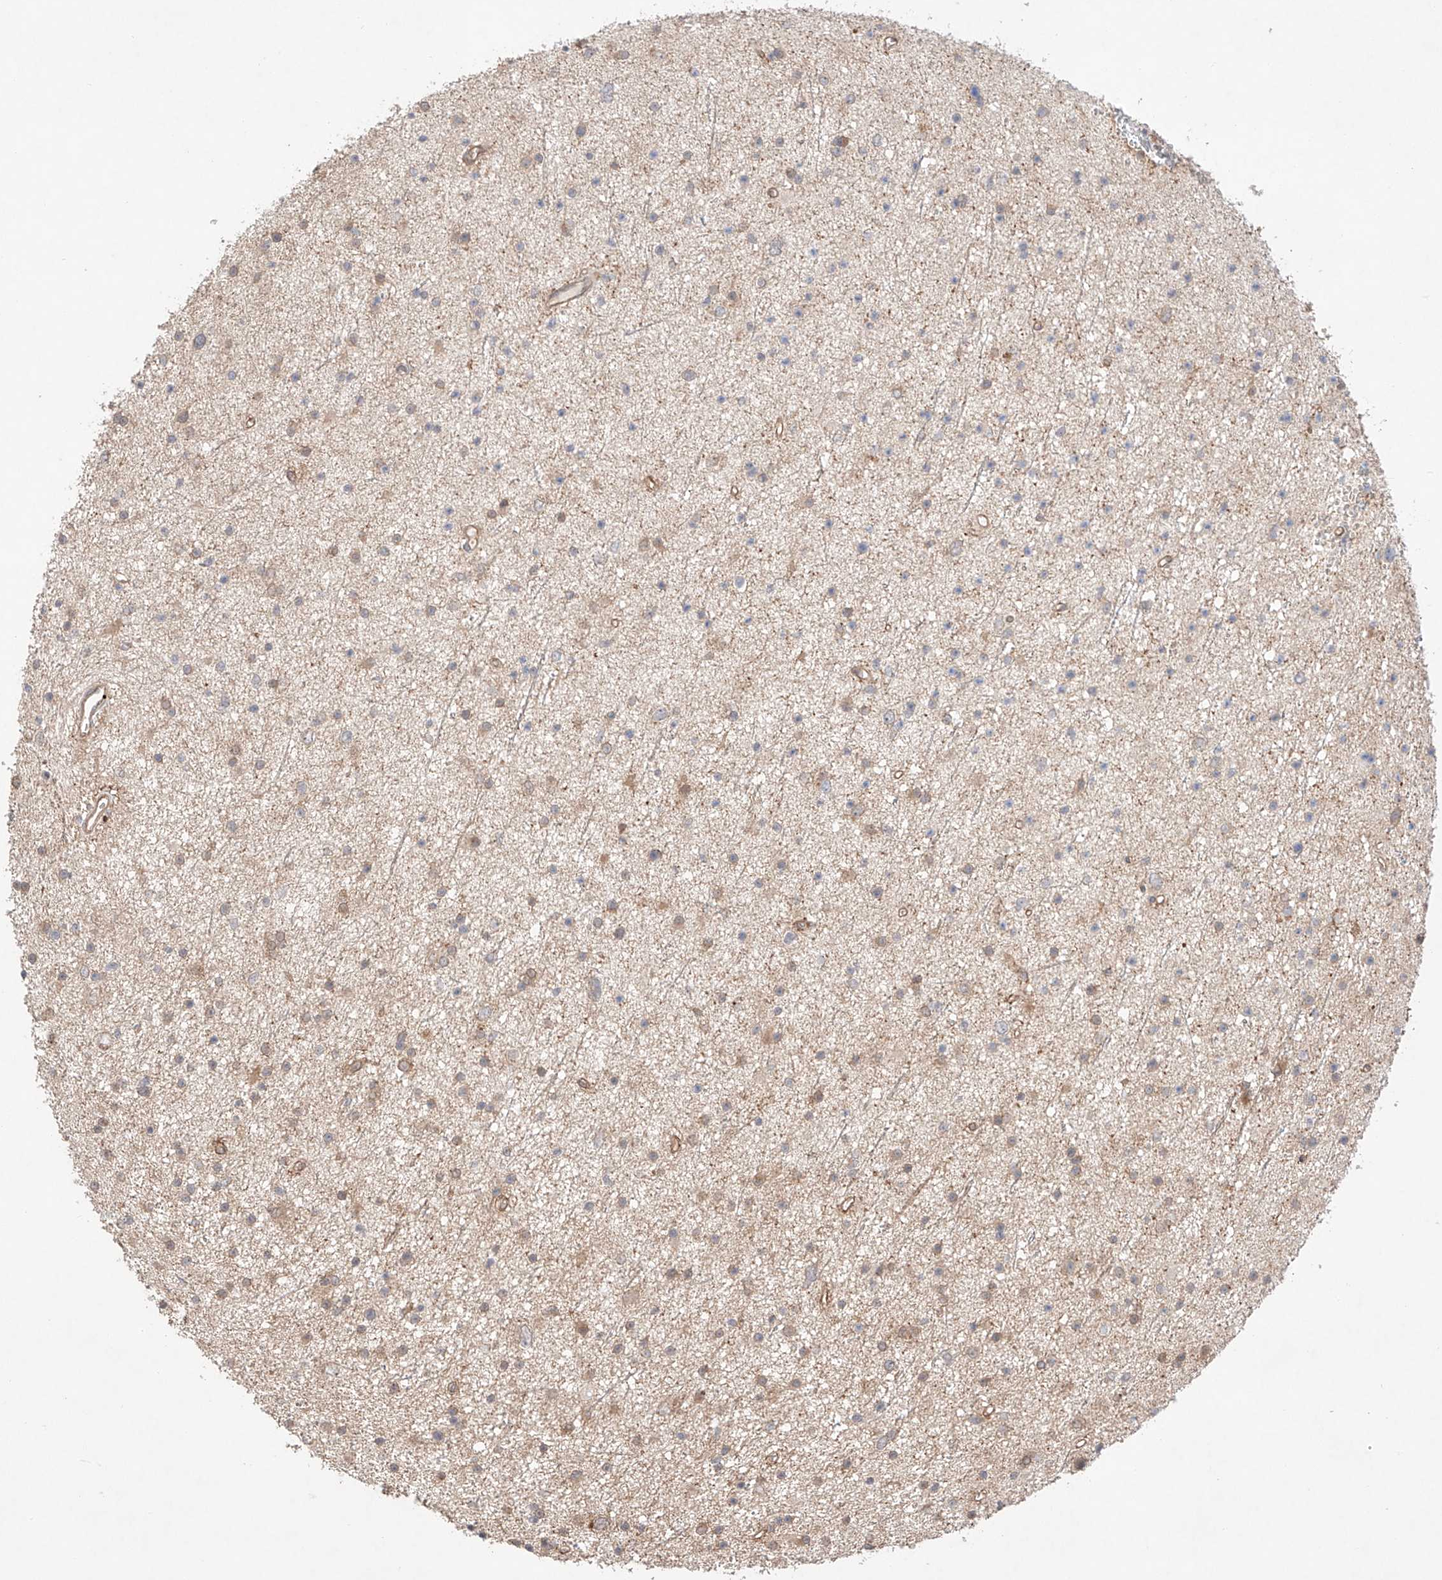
{"staining": {"intensity": "negative", "quantity": "none", "location": "none"}, "tissue": "glioma", "cell_type": "Tumor cells", "image_type": "cancer", "snomed": [{"axis": "morphology", "description": "Glioma, malignant, Low grade"}, {"axis": "topography", "description": "Cerebral cortex"}], "caption": "DAB immunohistochemical staining of human glioma demonstrates no significant expression in tumor cells.", "gene": "TSR2", "patient": {"sex": "female", "age": 39}}